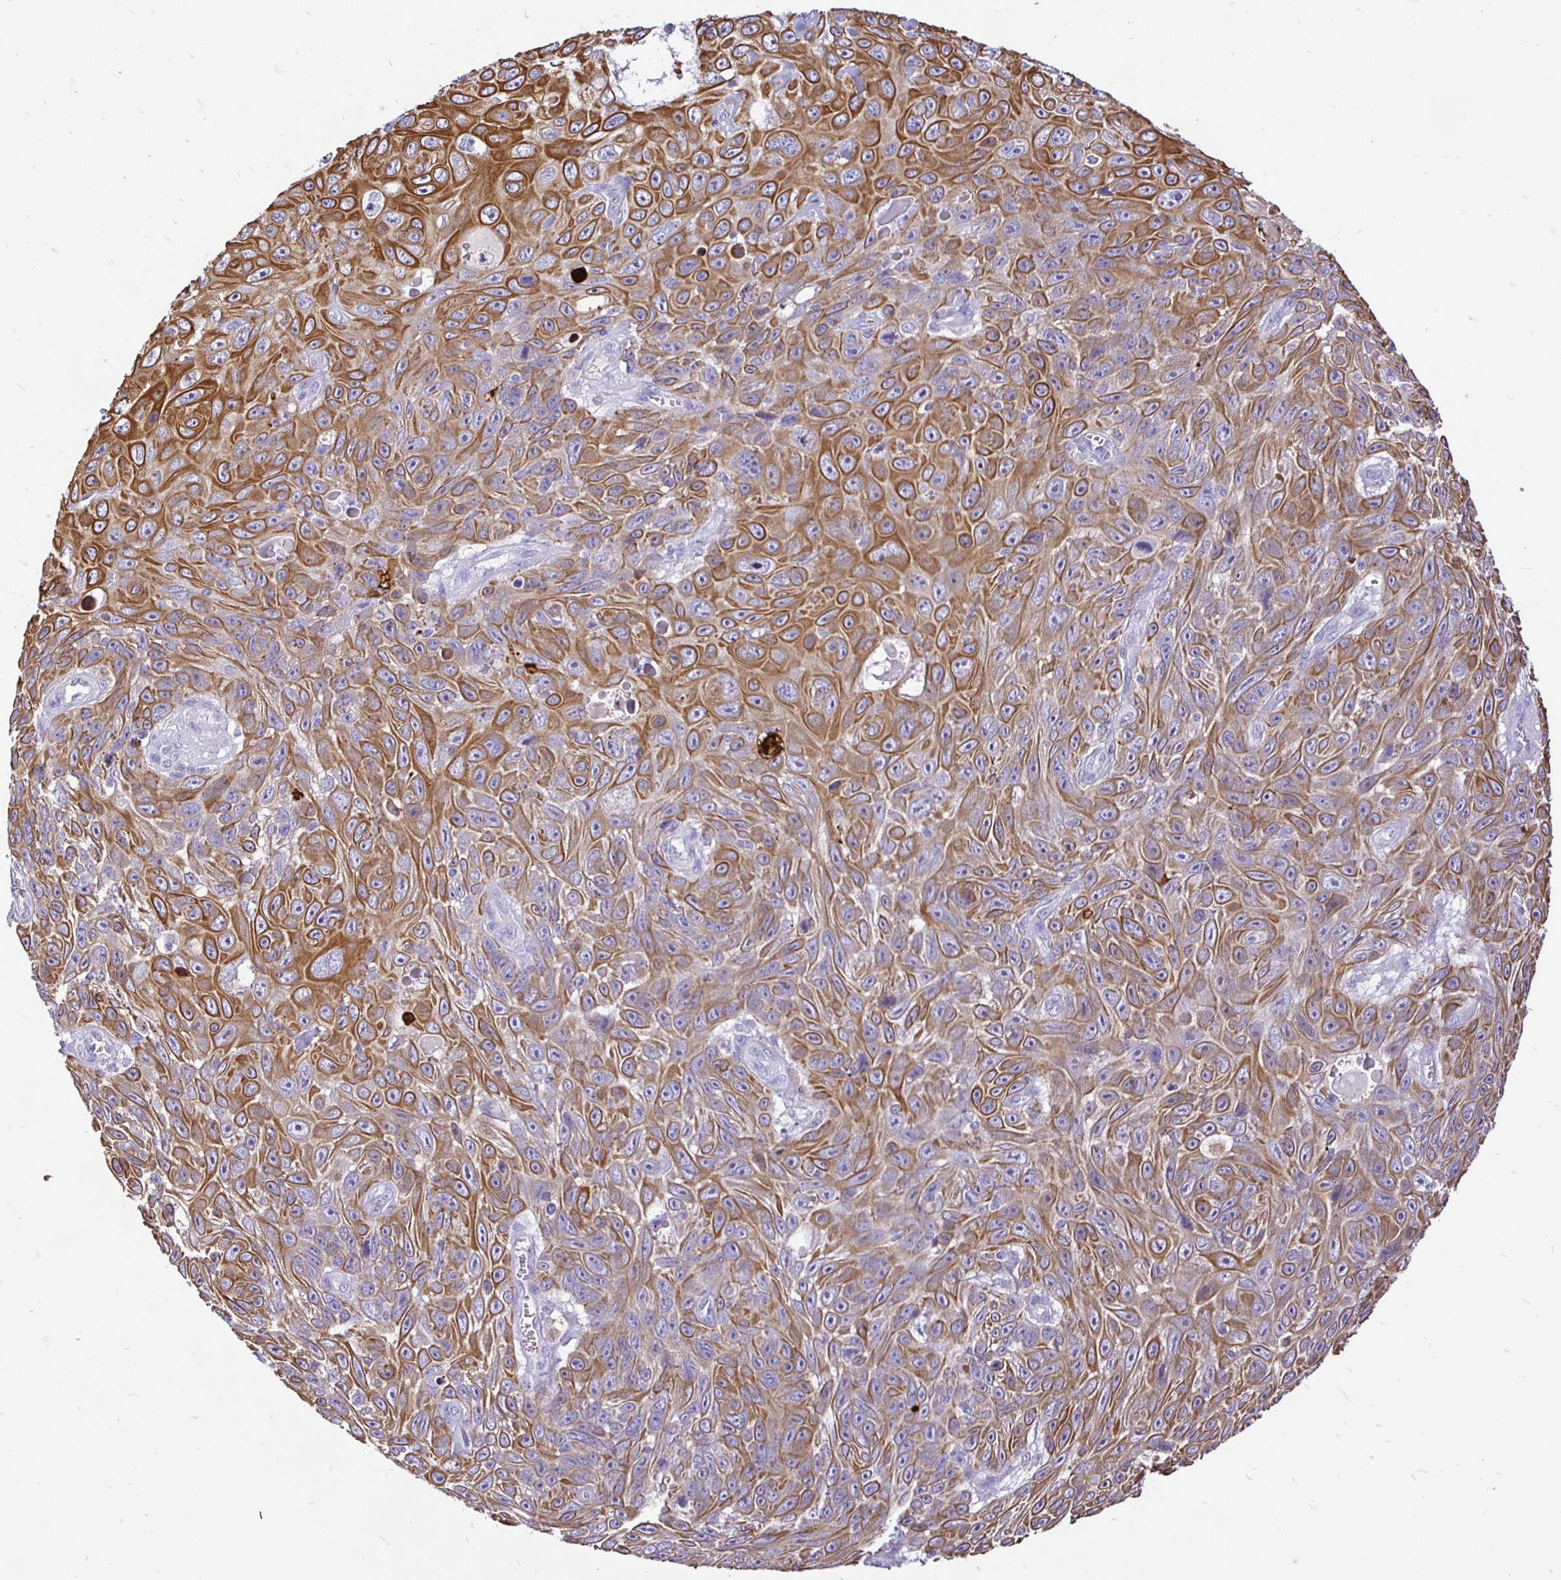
{"staining": {"intensity": "strong", "quantity": ">75%", "location": "cytoplasmic/membranous"}, "tissue": "skin cancer", "cell_type": "Tumor cells", "image_type": "cancer", "snomed": [{"axis": "morphology", "description": "Squamous cell carcinoma, NOS"}, {"axis": "topography", "description": "Skin"}], "caption": "Protein staining demonstrates strong cytoplasmic/membranous positivity in approximately >75% of tumor cells in skin squamous cell carcinoma.", "gene": "TAF1D", "patient": {"sex": "male", "age": 82}}